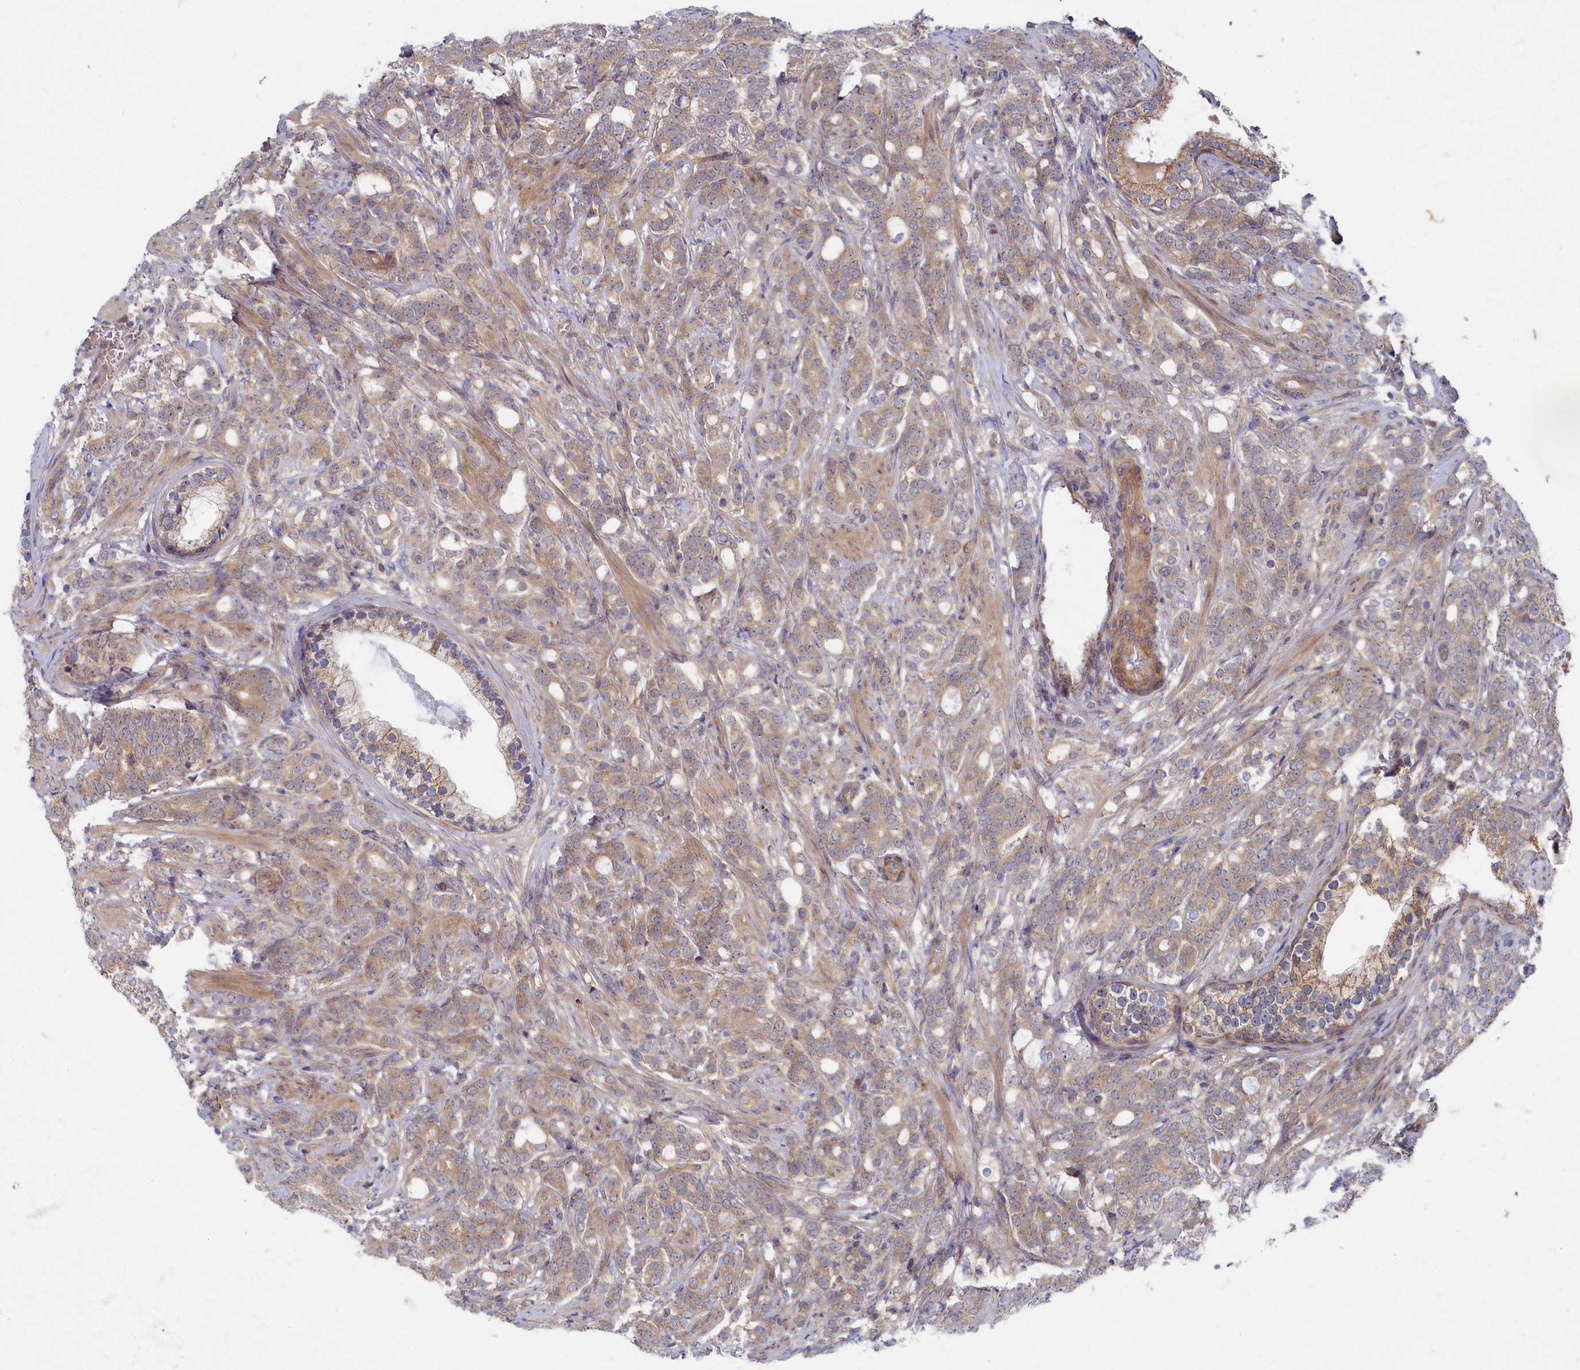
{"staining": {"intensity": "weak", "quantity": ">75%", "location": "cytoplasmic/membranous"}, "tissue": "prostate cancer", "cell_type": "Tumor cells", "image_type": "cancer", "snomed": [{"axis": "morphology", "description": "Adenocarcinoma, Low grade"}, {"axis": "topography", "description": "Prostate"}], "caption": "Immunohistochemistry (DAB (3,3'-diaminobenzidine)) staining of prostate adenocarcinoma (low-grade) shows weak cytoplasmic/membranous protein positivity in about >75% of tumor cells.", "gene": "WDR59", "patient": {"sex": "male", "age": 71}}